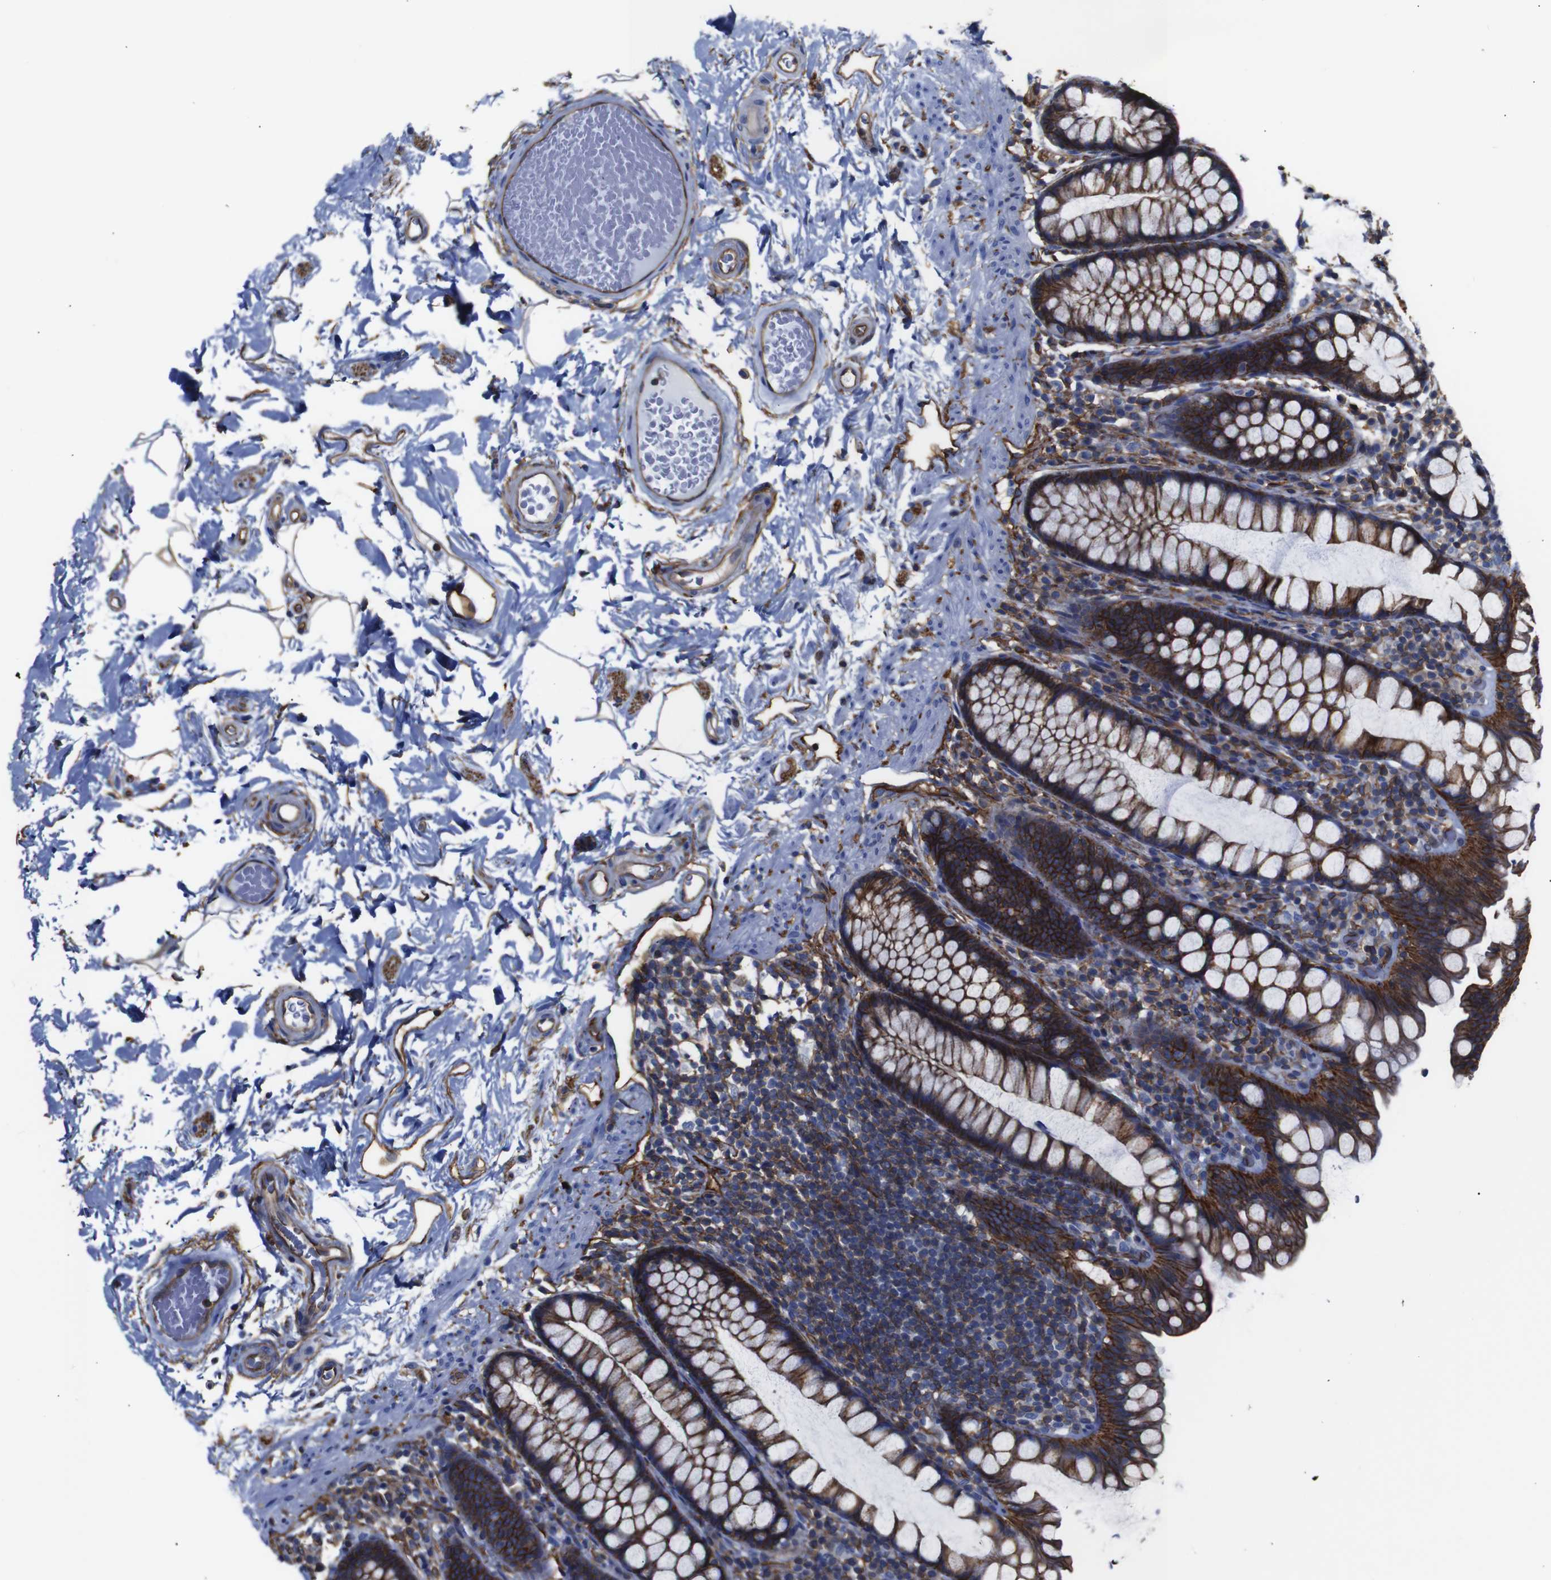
{"staining": {"intensity": "strong", "quantity": ">75%", "location": "cytoplasmic/membranous"}, "tissue": "colon", "cell_type": "Endothelial cells", "image_type": "normal", "snomed": [{"axis": "morphology", "description": "Normal tissue, NOS"}, {"axis": "topography", "description": "Colon"}], "caption": "Protein positivity by immunohistochemistry shows strong cytoplasmic/membranous expression in approximately >75% of endothelial cells in normal colon. (DAB = brown stain, brightfield microscopy at high magnification).", "gene": "SPTBN1", "patient": {"sex": "female", "age": 80}}